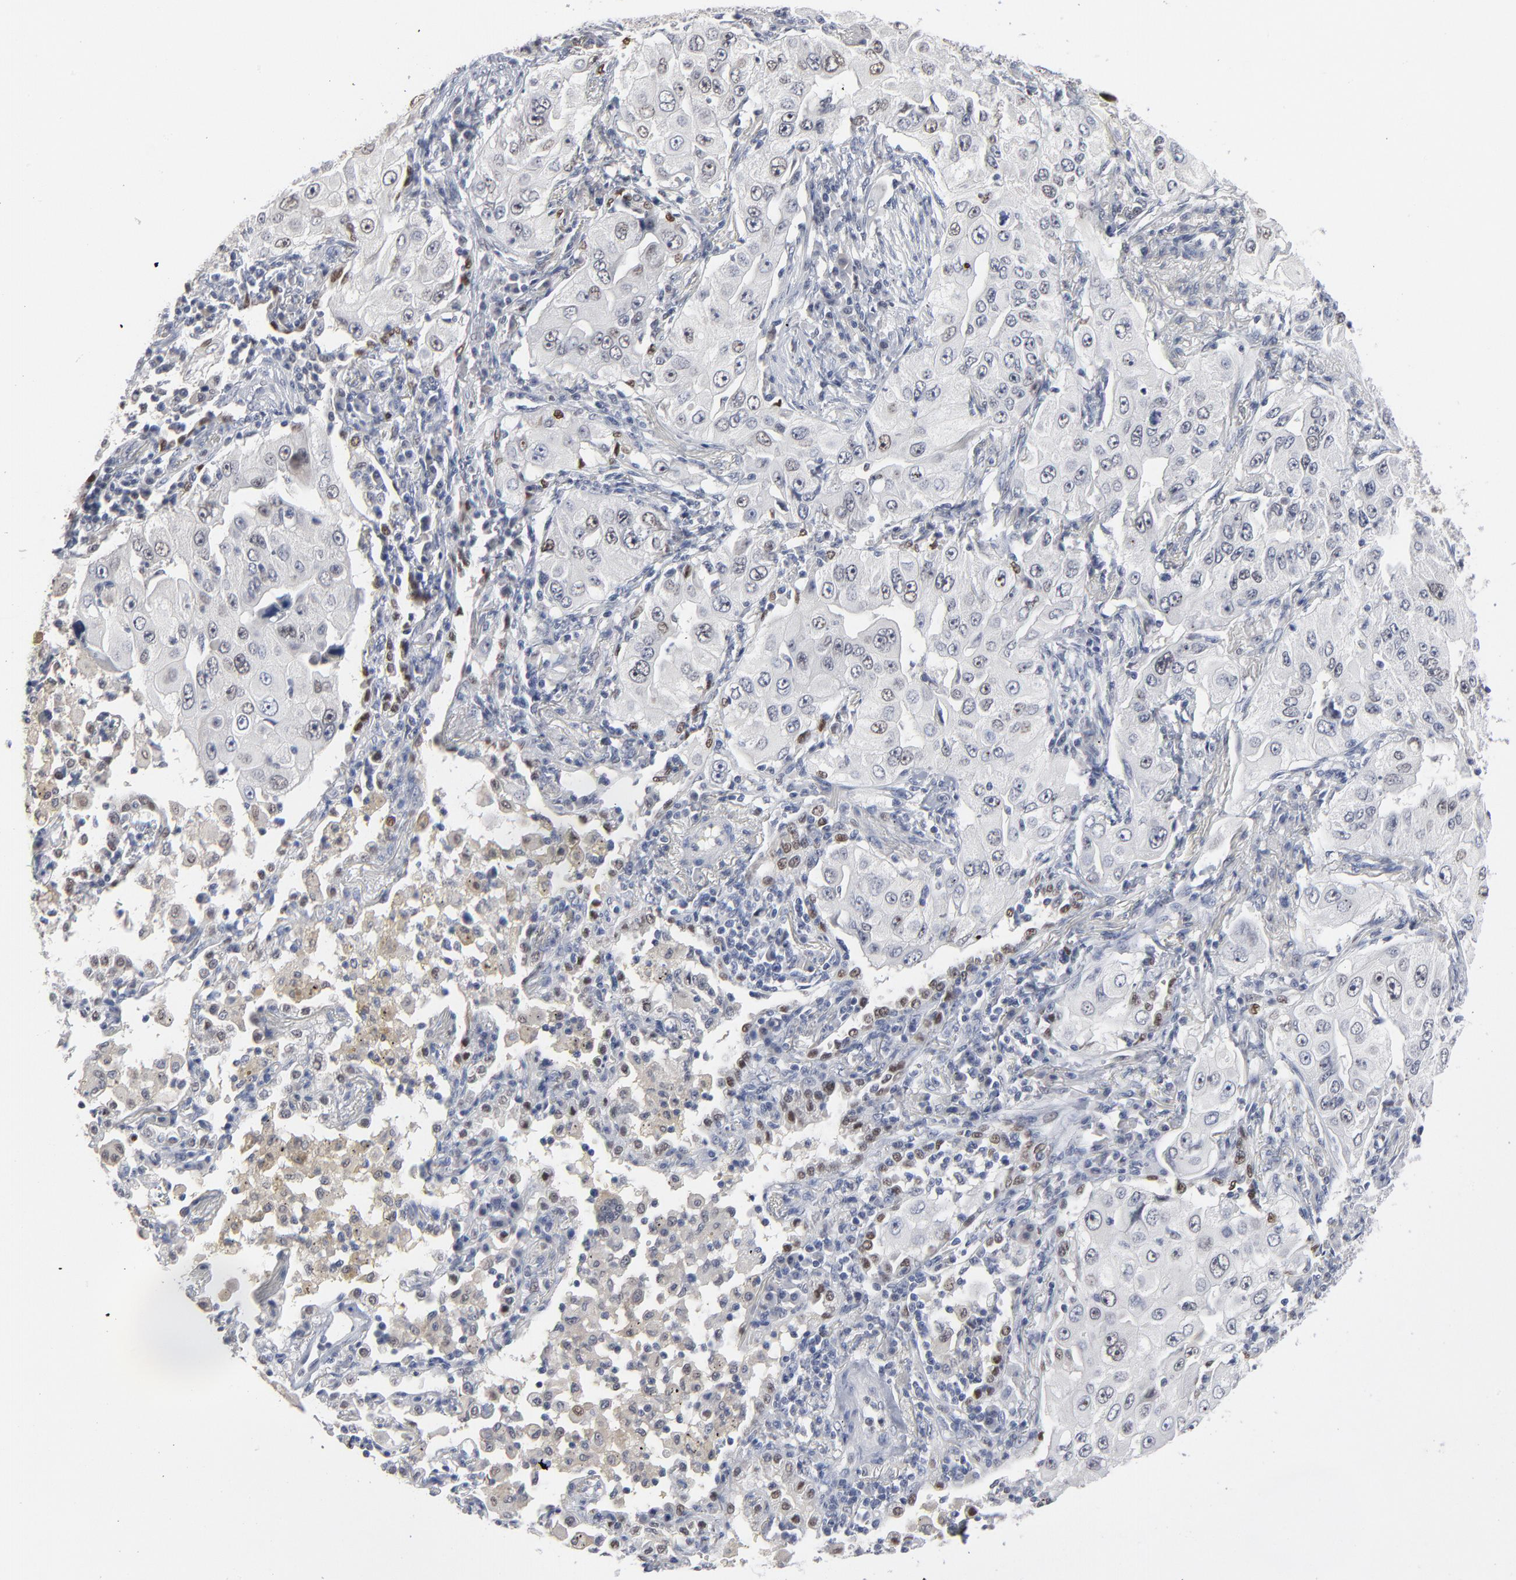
{"staining": {"intensity": "negative", "quantity": "none", "location": "none"}, "tissue": "lung cancer", "cell_type": "Tumor cells", "image_type": "cancer", "snomed": [{"axis": "morphology", "description": "Adenocarcinoma, NOS"}, {"axis": "topography", "description": "Lung"}], "caption": "High power microscopy histopathology image of an immunohistochemistry (IHC) image of lung adenocarcinoma, revealing no significant expression in tumor cells.", "gene": "FOXN2", "patient": {"sex": "male", "age": 84}}